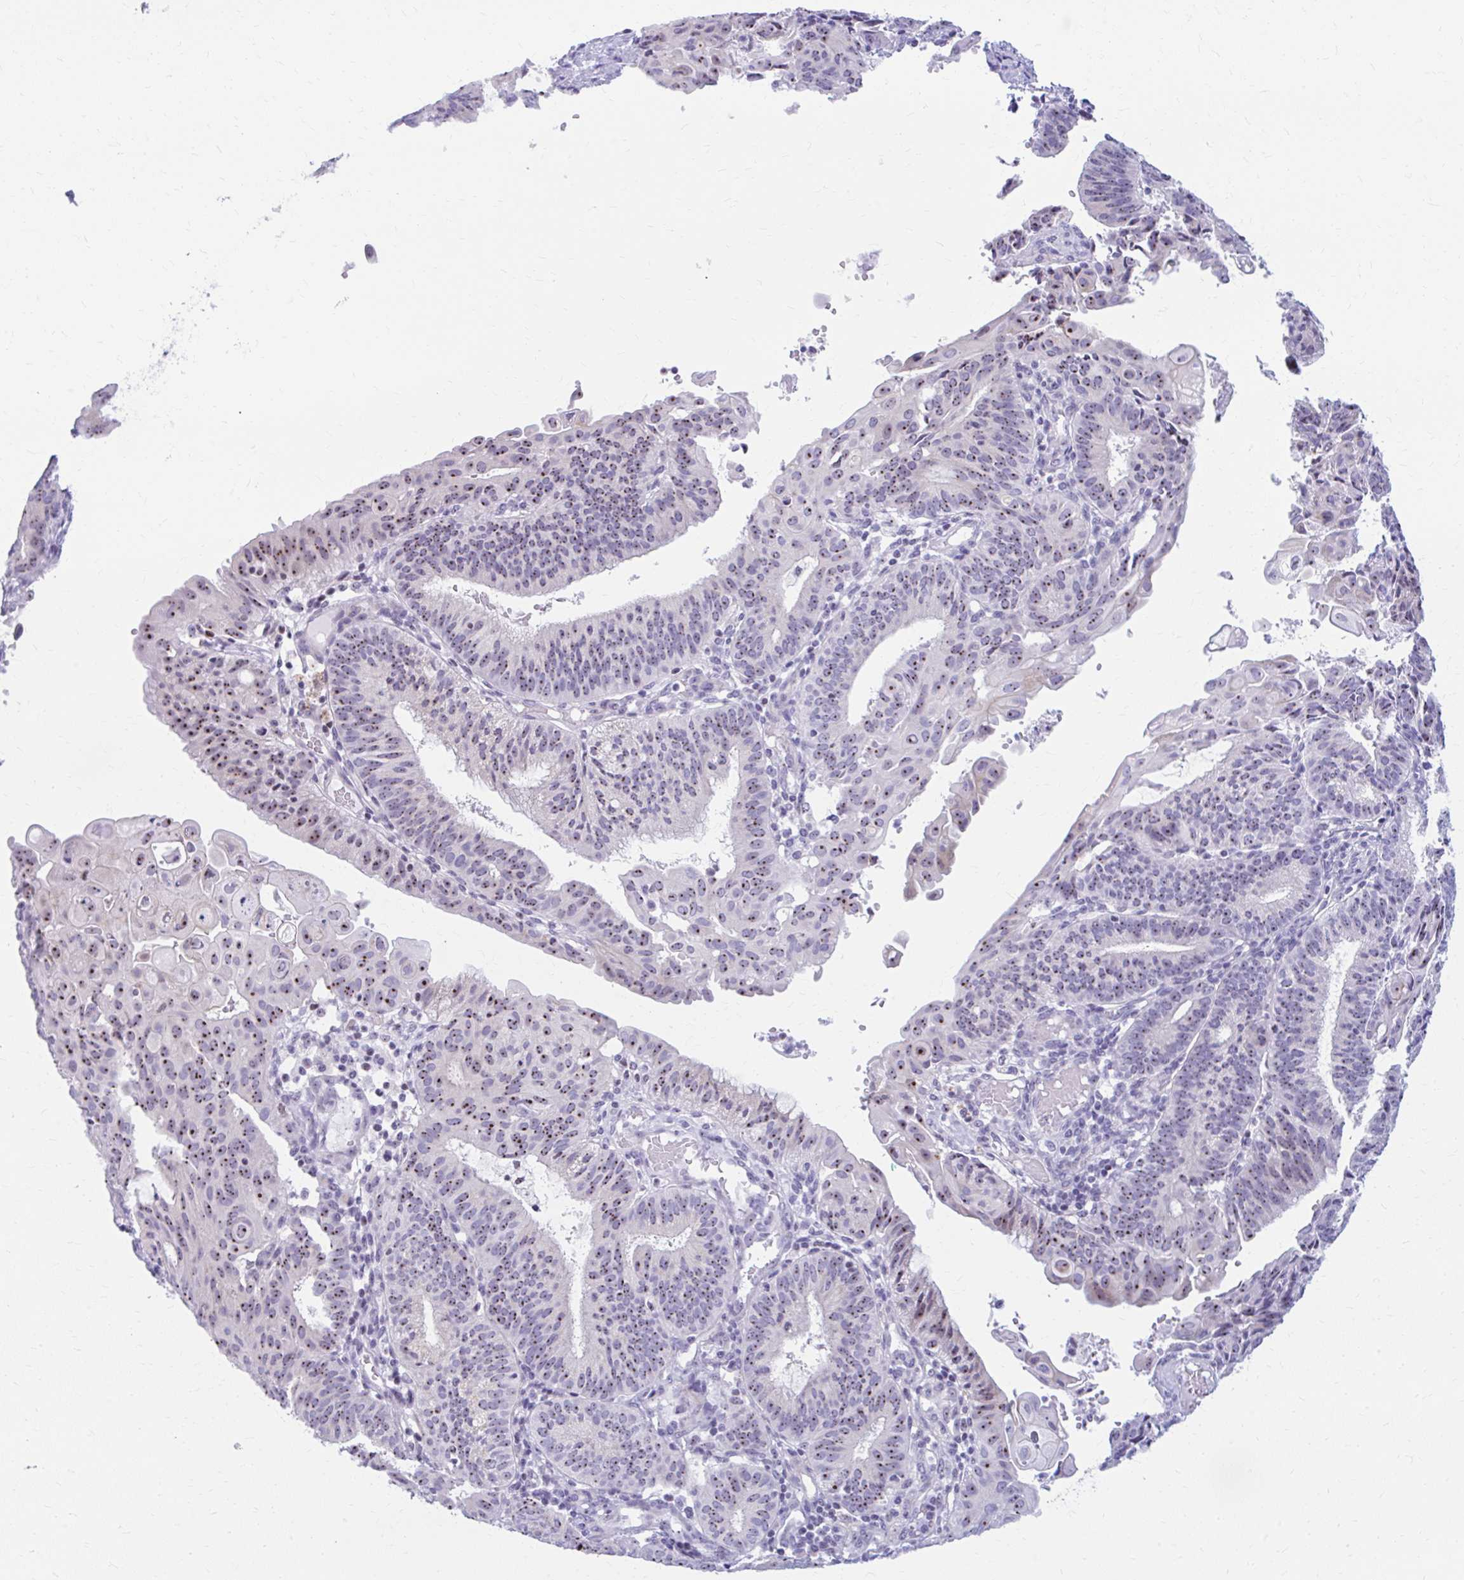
{"staining": {"intensity": "strong", "quantity": "25%-75%", "location": "nuclear"}, "tissue": "endometrial cancer", "cell_type": "Tumor cells", "image_type": "cancer", "snomed": [{"axis": "morphology", "description": "Adenocarcinoma, NOS"}, {"axis": "topography", "description": "Endometrium"}], "caption": "Immunohistochemistry (DAB) staining of human endometrial cancer (adenocarcinoma) shows strong nuclear protein positivity in about 25%-75% of tumor cells. The staining was performed using DAB (3,3'-diaminobenzidine), with brown indicating positive protein expression. Nuclei are stained blue with hematoxylin.", "gene": "FTSJ3", "patient": {"sex": "female", "age": 49}}